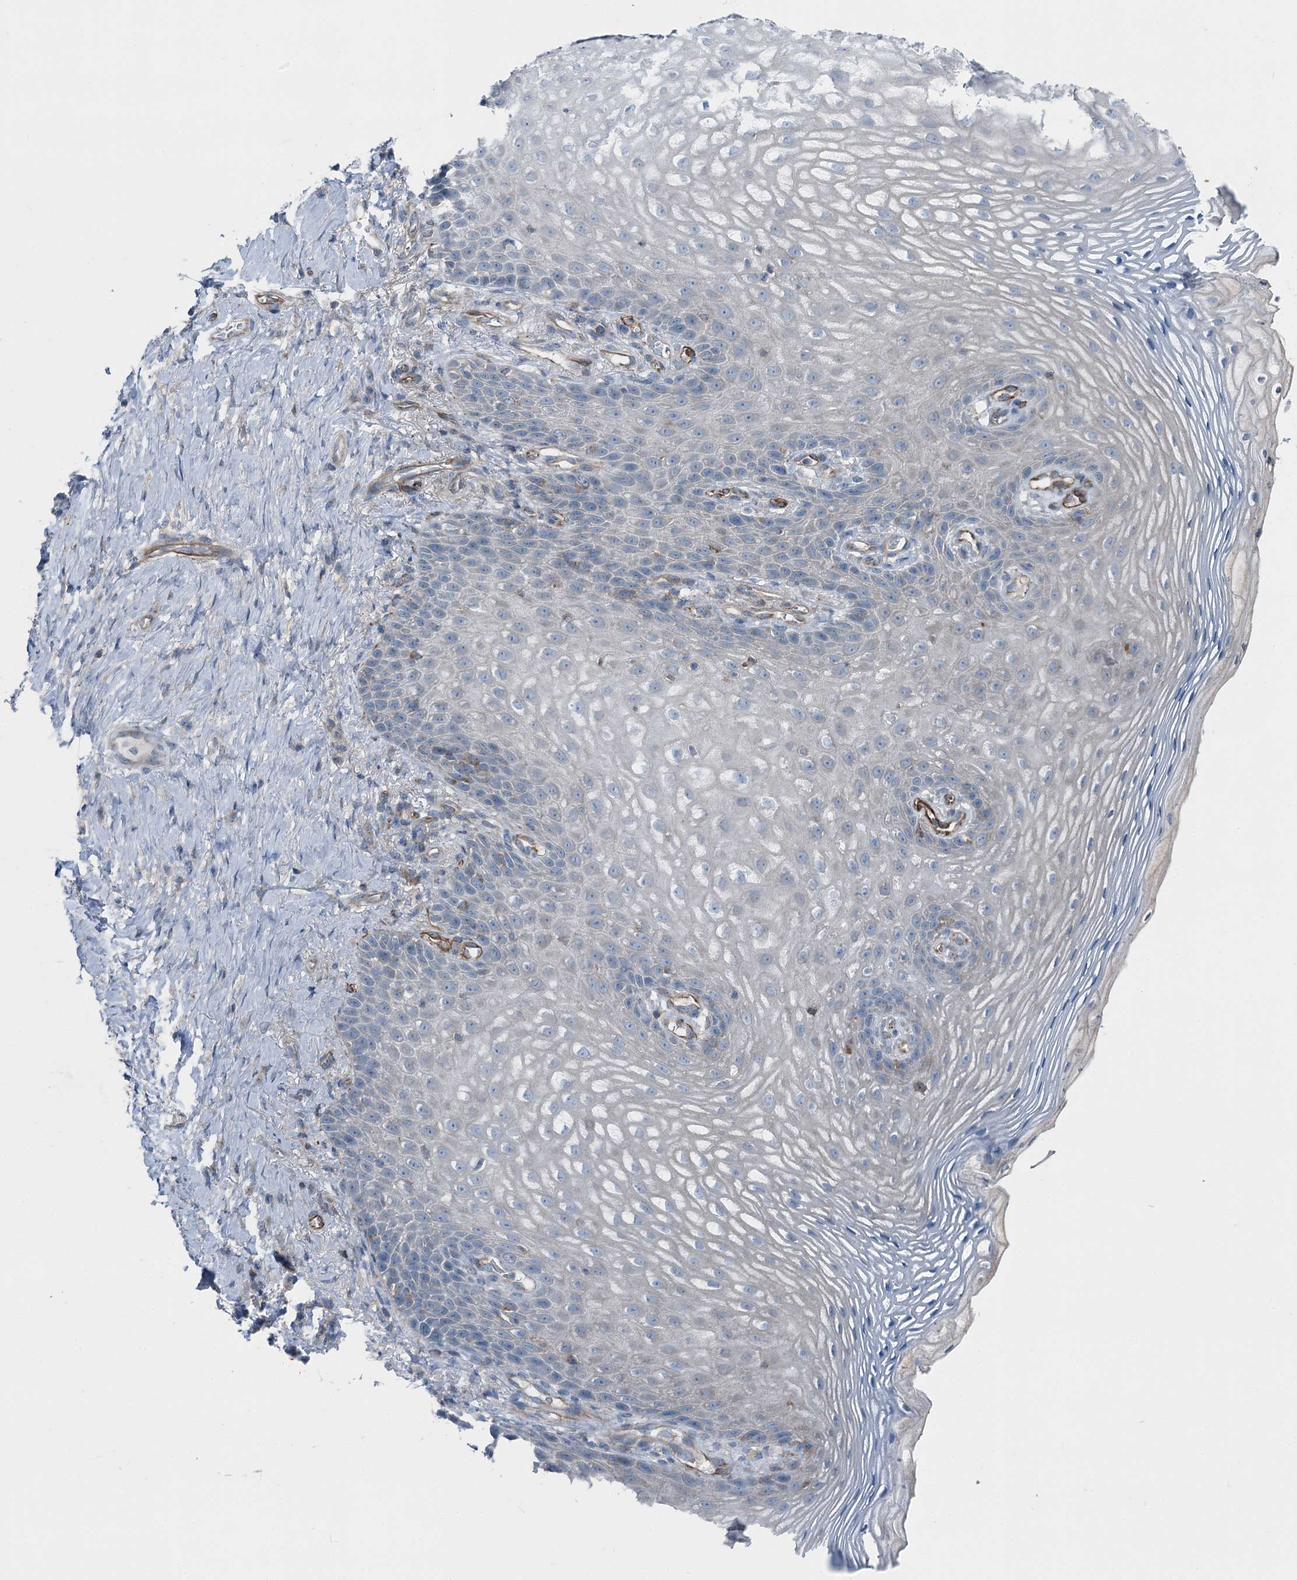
{"staining": {"intensity": "negative", "quantity": "none", "location": "none"}, "tissue": "vagina", "cell_type": "Squamous epithelial cells", "image_type": "normal", "snomed": [{"axis": "morphology", "description": "Normal tissue, NOS"}, {"axis": "topography", "description": "Vagina"}], "caption": "IHC image of unremarkable vagina: human vagina stained with DAB demonstrates no significant protein staining in squamous epithelial cells.", "gene": "AXL", "patient": {"sex": "female", "age": 60}}